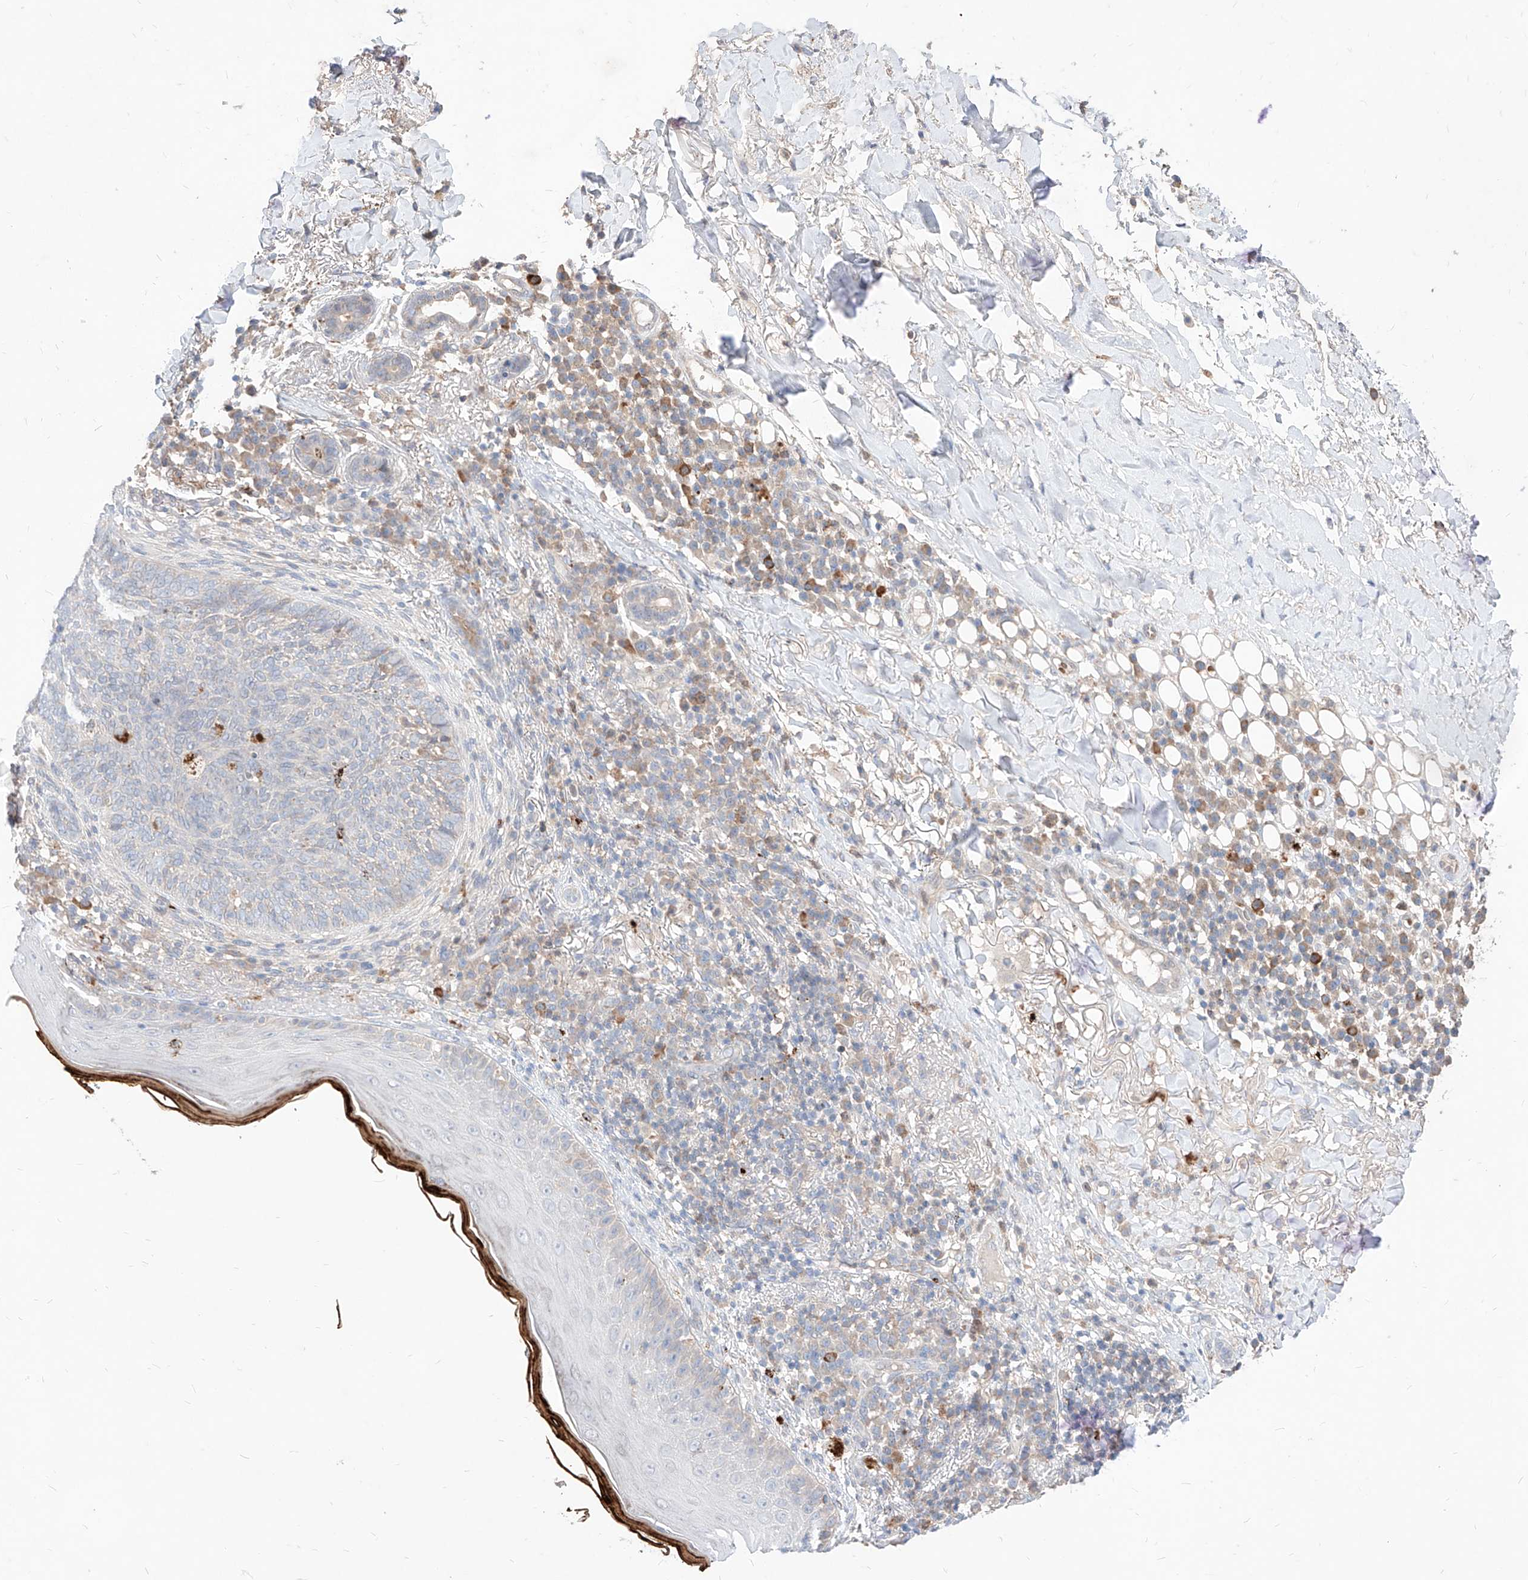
{"staining": {"intensity": "negative", "quantity": "none", "location": "none"}, "tissue": "skin cancer", "cell_type": "Tumor cells", "image_type": "cancer", "snomed": [{"axis": "morphology", "description": "Basal cell carcinoma"}, {"axis": "topography", "description": "Skin"}], "caption": "The image shows no staining of tumor cells in skin basal cell carcinoma. (DAB immunohistochemistry with hematoxylin counter stain).", "gene": "TSNAX", "patient": {"sex": "male", "age": 85}}